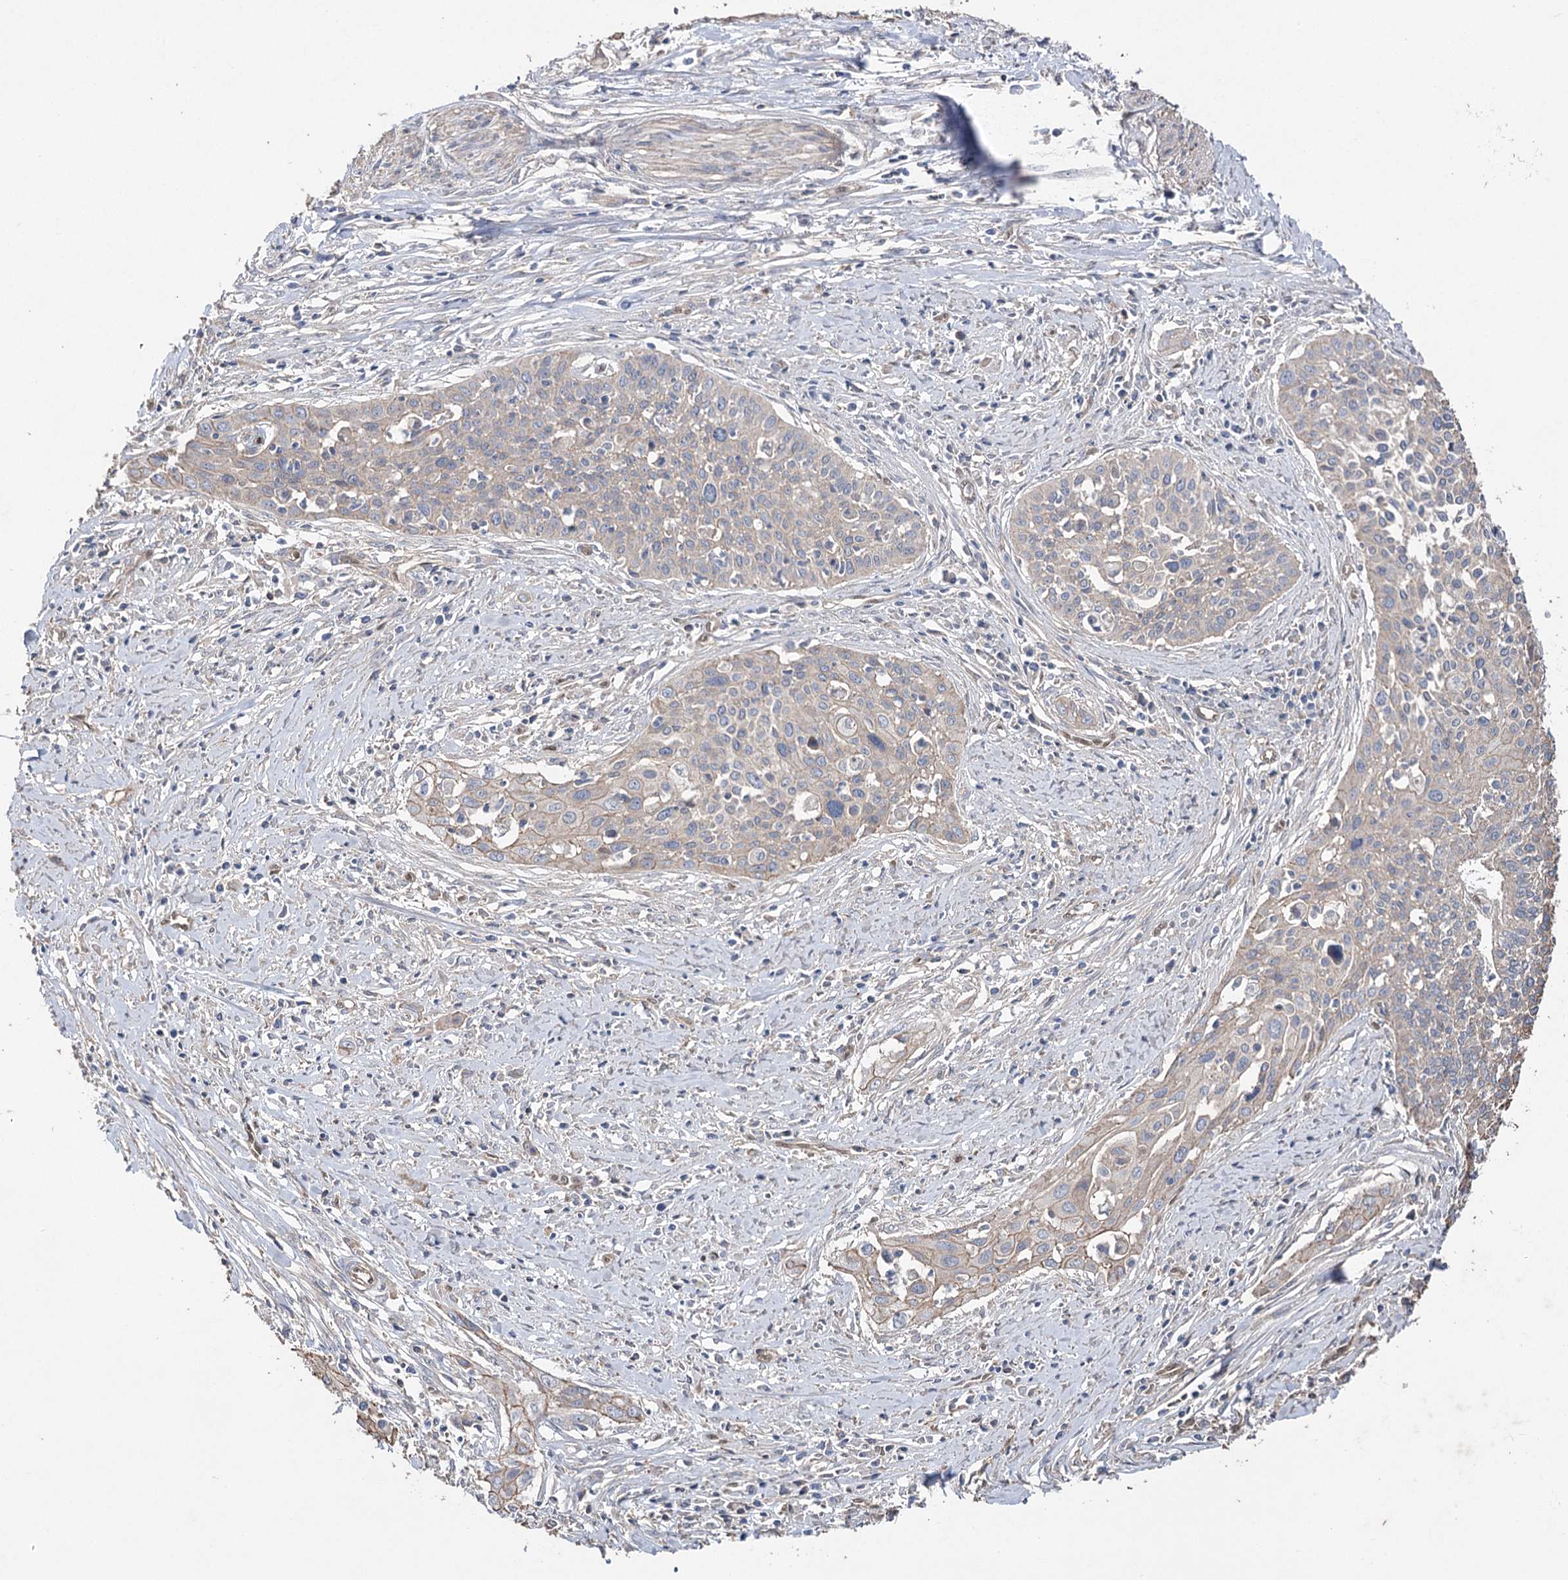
{"staining": {"intensity": "negative", "quantity": "none", "location": "none"}, "tissue": "cervical cancer", "cell_type": "Tumor cells", "image_type": "cancer", "snomed": [{"axis": "morphology", "description": "Squamous cell carcinoma, NOS"}, {"axis": "topography", "description": "Cervix"}], "caption": "Immunohistochemistry (IHC) photomicrograph of human cervical squamous cell carcinoma stained for a protein (brown), which exhibits no positivity in tumor cells.", "gene": "FAM13B", "patient": {"sex": "female", "age": 34}}